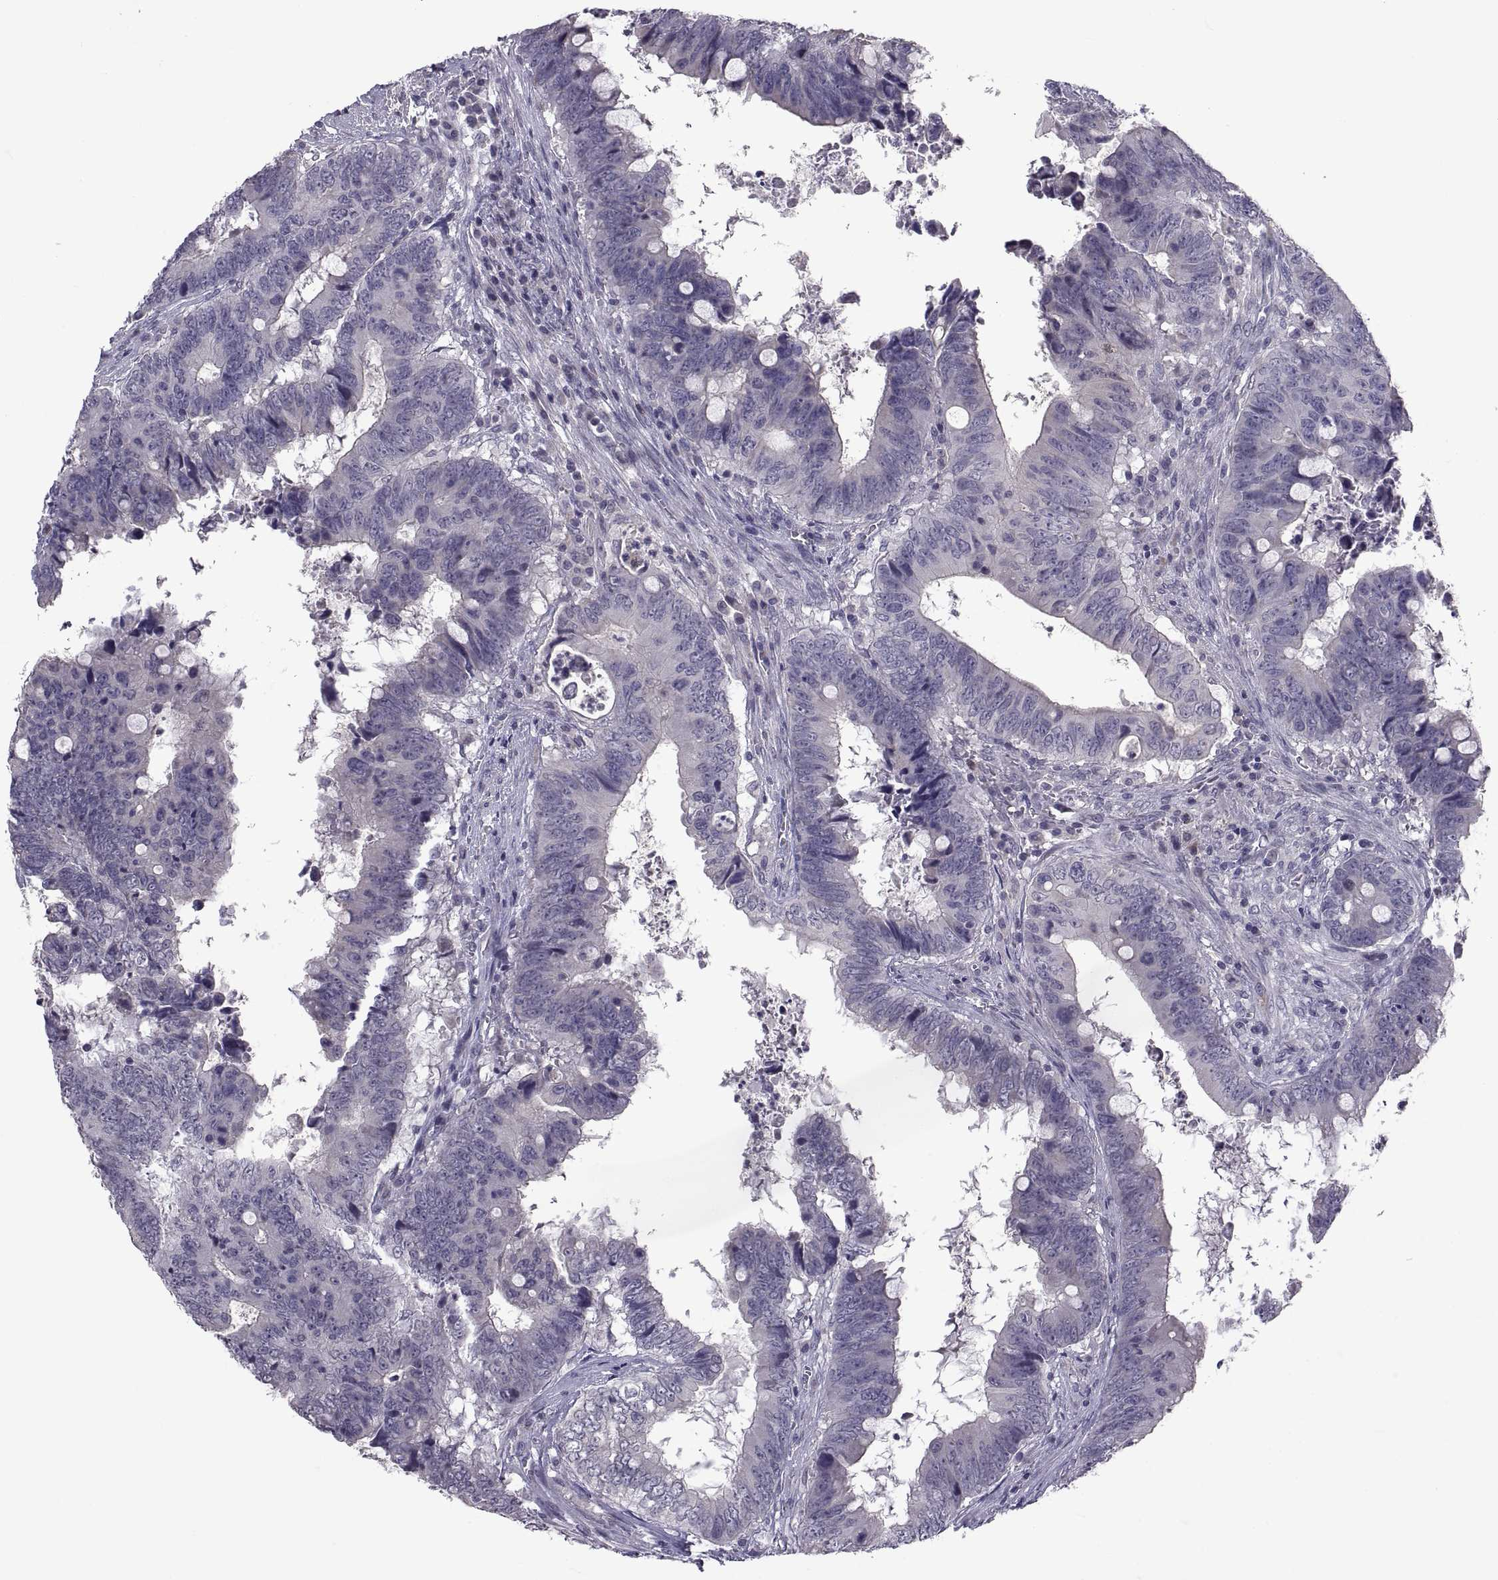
{"staining": {"intensity": "negative", "quantity": "none", "location": "none"}, "tissue": "colorectal cancer", "cell_type": "Tumor cells", "image_type": "cancer", "snomed": [{"axis": "morphology", "description": "Adenocarcinoma, NOS"}, {"axis": "topography", "description": "Colon"}], "caption": "This histopathology image is of colorectal cancer (adenocarcinoma) stained with IHC to label a protein in brown with the nuclei are counter-stained blue. There is no staining in tumor cells.", "gene": "NPTX2", "patient": {"sex": "female", "age": 82}}